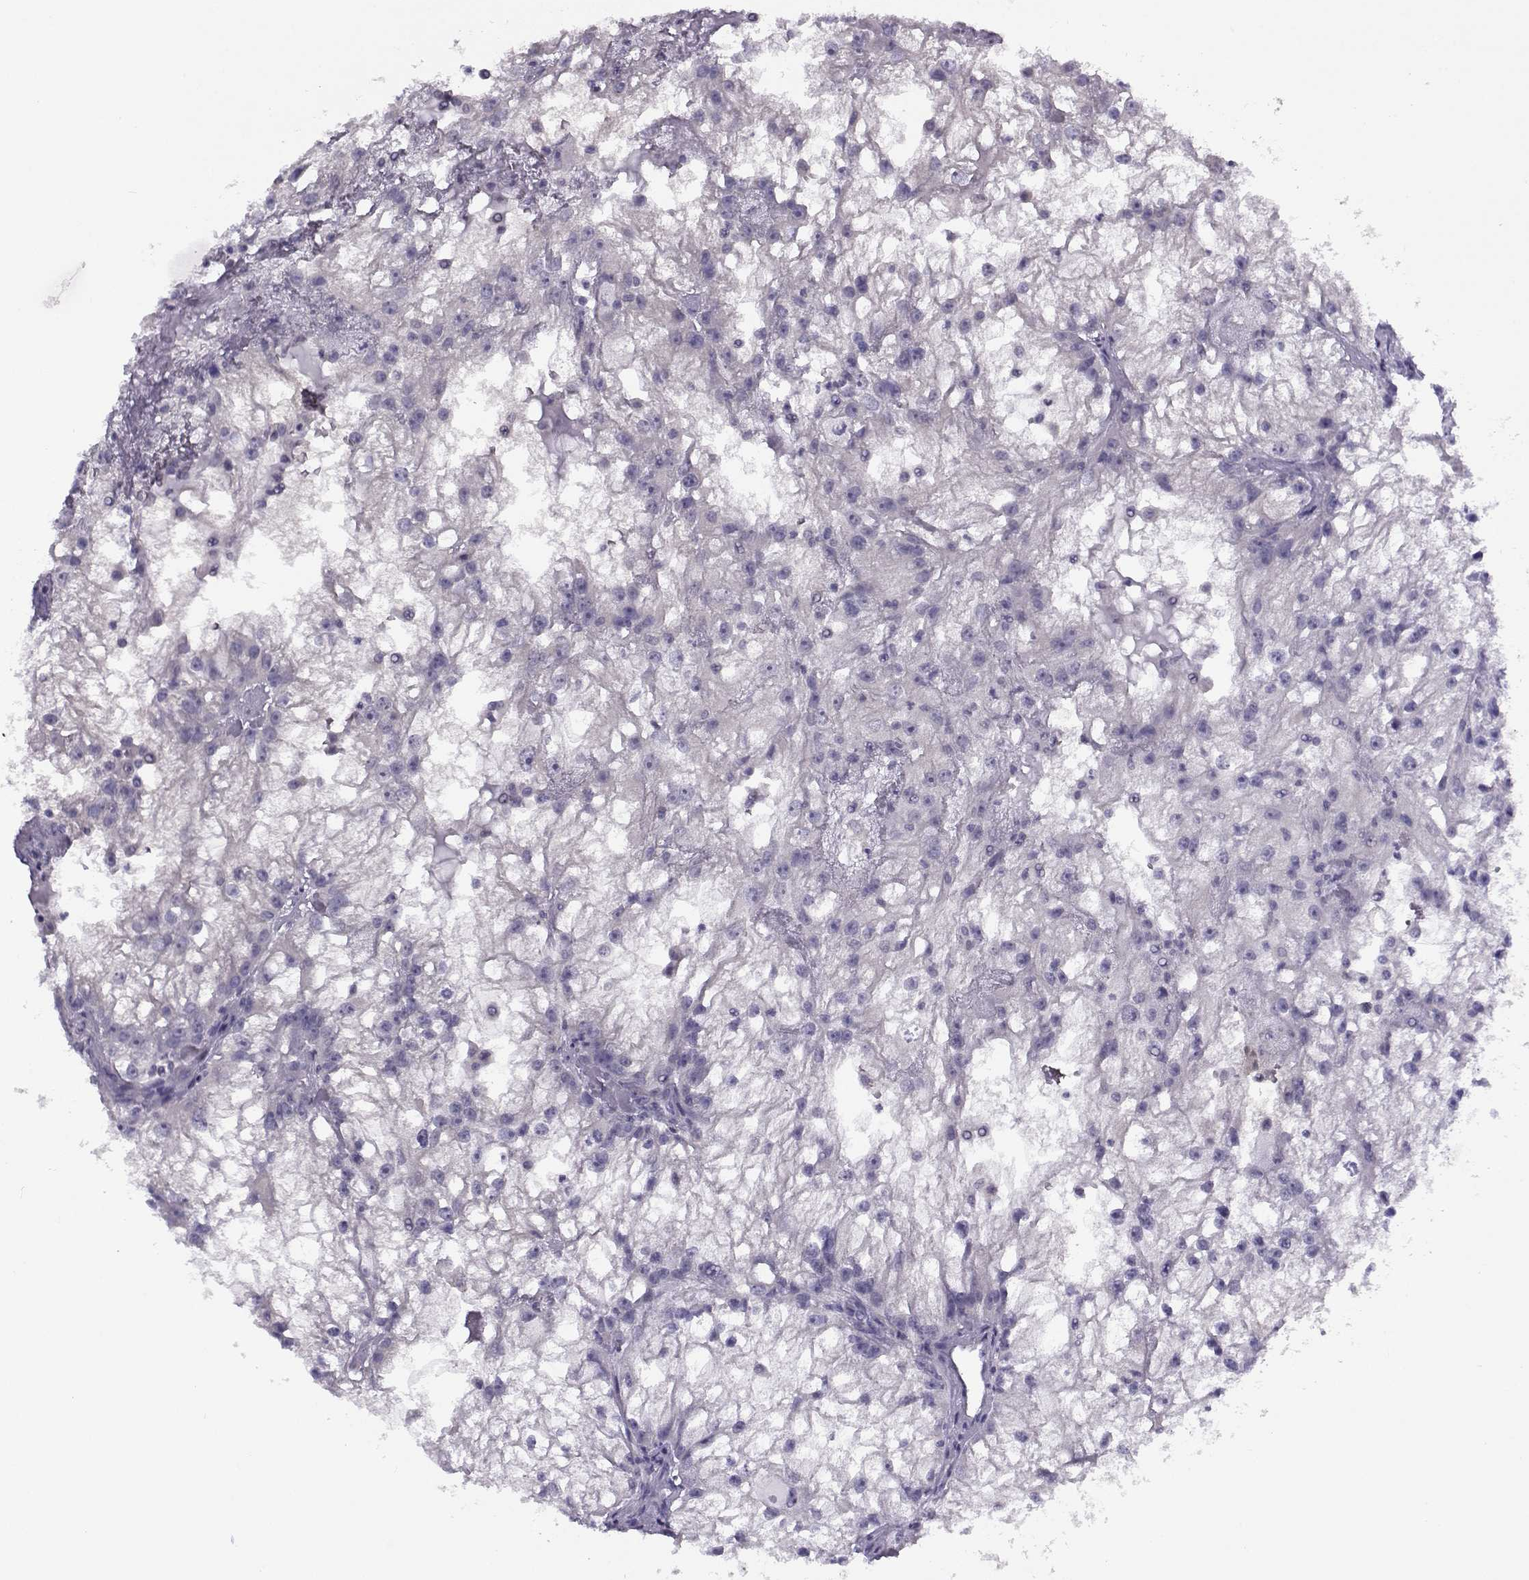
{"staining": {"intensity": "negative", "quantity": "none", "location": "none"}, "tissue": "renal cancer", "cell_type": "Tumor cells", "image_type": "cancer", "snomed": [{"axis": "morphology", "description": "Adenocarcinoma, NOS"}, {"axis": "topography", "description": "Kidney"}], "caption": "High power microscopy photomicrograph of an immunohistochemistry (IHC) image of renal adenocarcinoma, revealing no significant staining in tumor cells.", "gene": "FEZF1", "patient": {"sex": "male", "age": 59}}